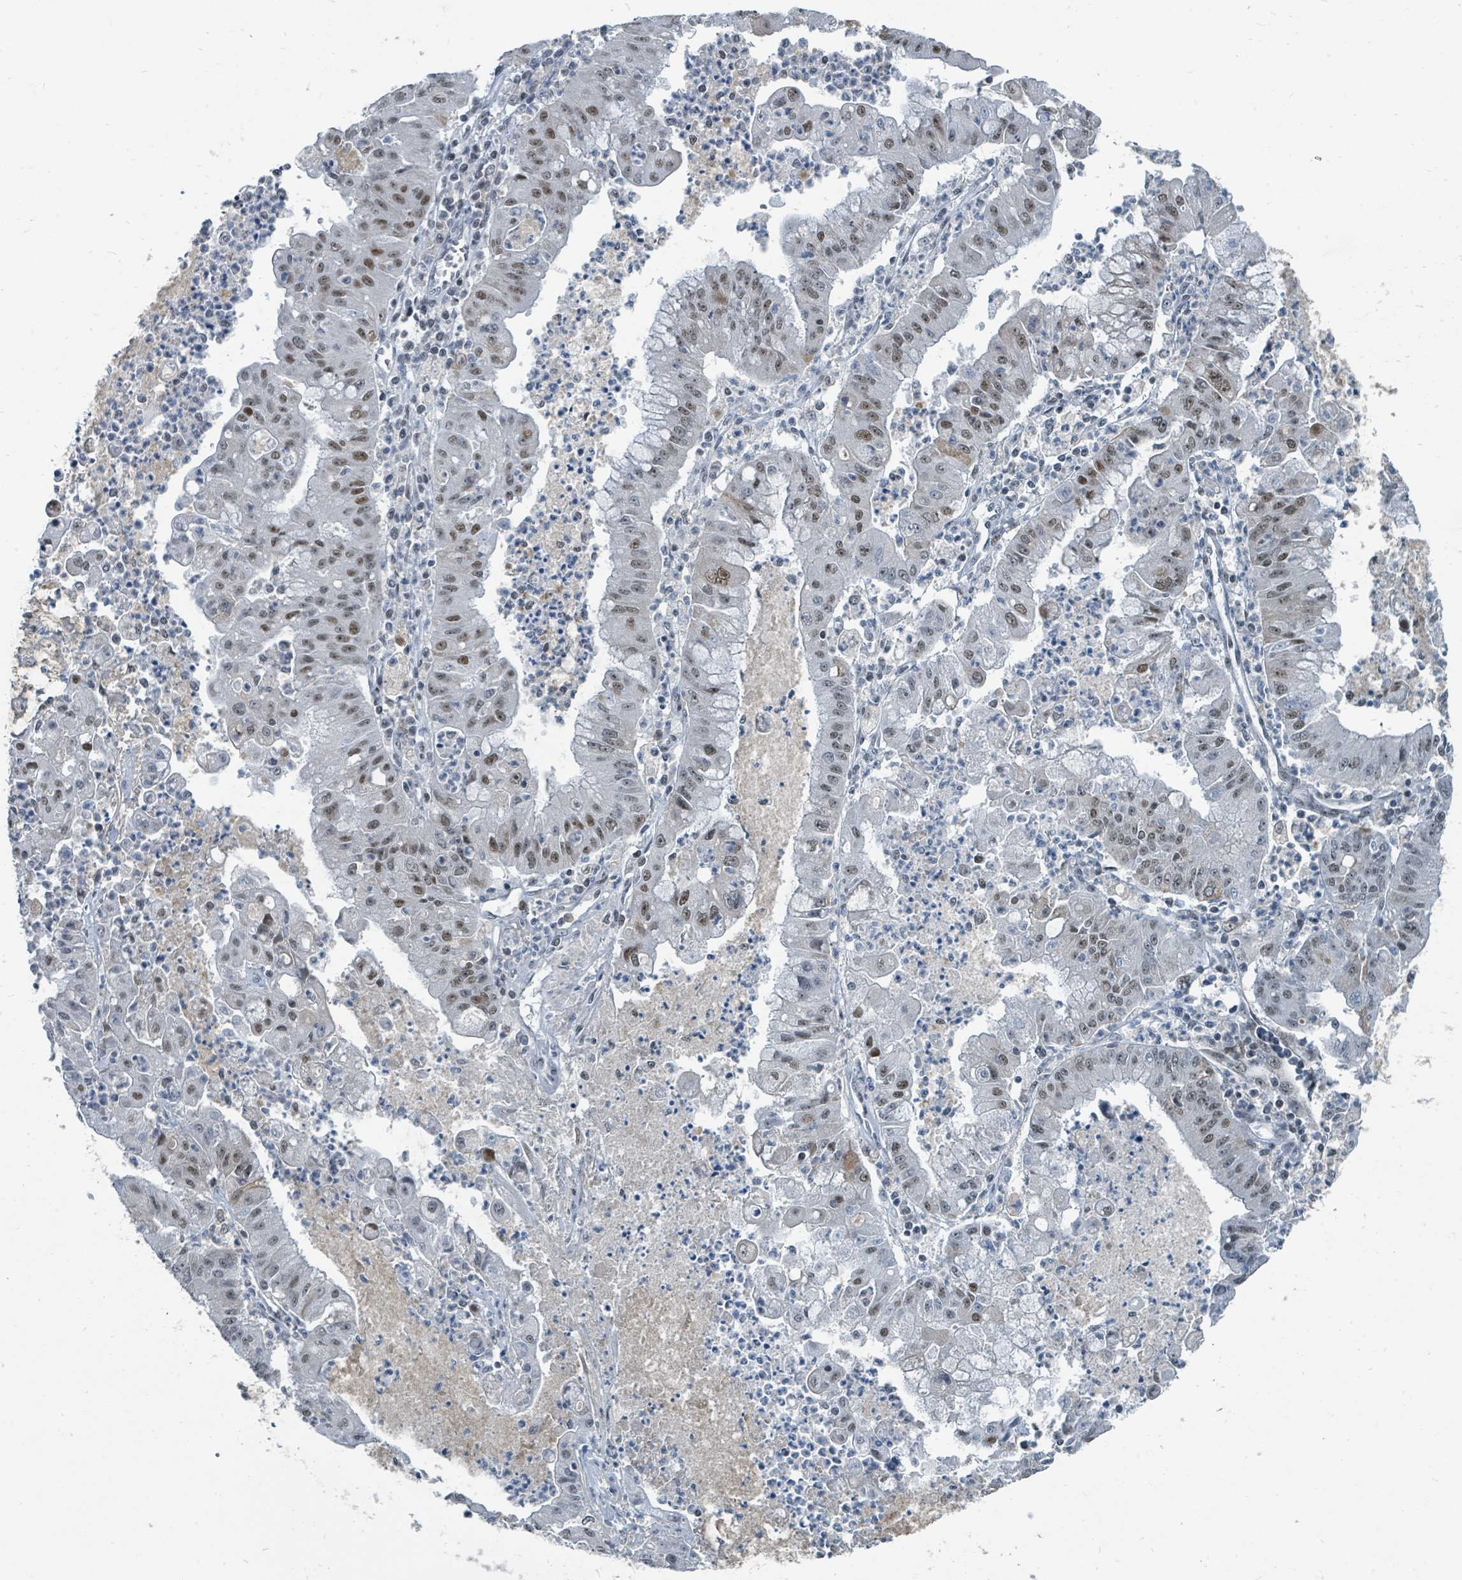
{"staining": {"intensity": "moderate", "quantity": "25%-75%", "location": "nuclear"}, "tissue": "ovarian cancer", "cell_type": "Tumor cells", "image_type": "cancer", "snomed": [{"axis": "morphology", "description": "Cystadenocarcinoma, mucinous, NOS"}, {"axis": "topography", "description": "Ovary"}], "caption": "Protein staining demonstrates moderate nuclear staining in approximately 25%-75% of tumor cells in ovarian cancer (mucinous cystadenocarcinoma).", "gene": "UCK1", "patient": {"sex": "female", "age": 70}}